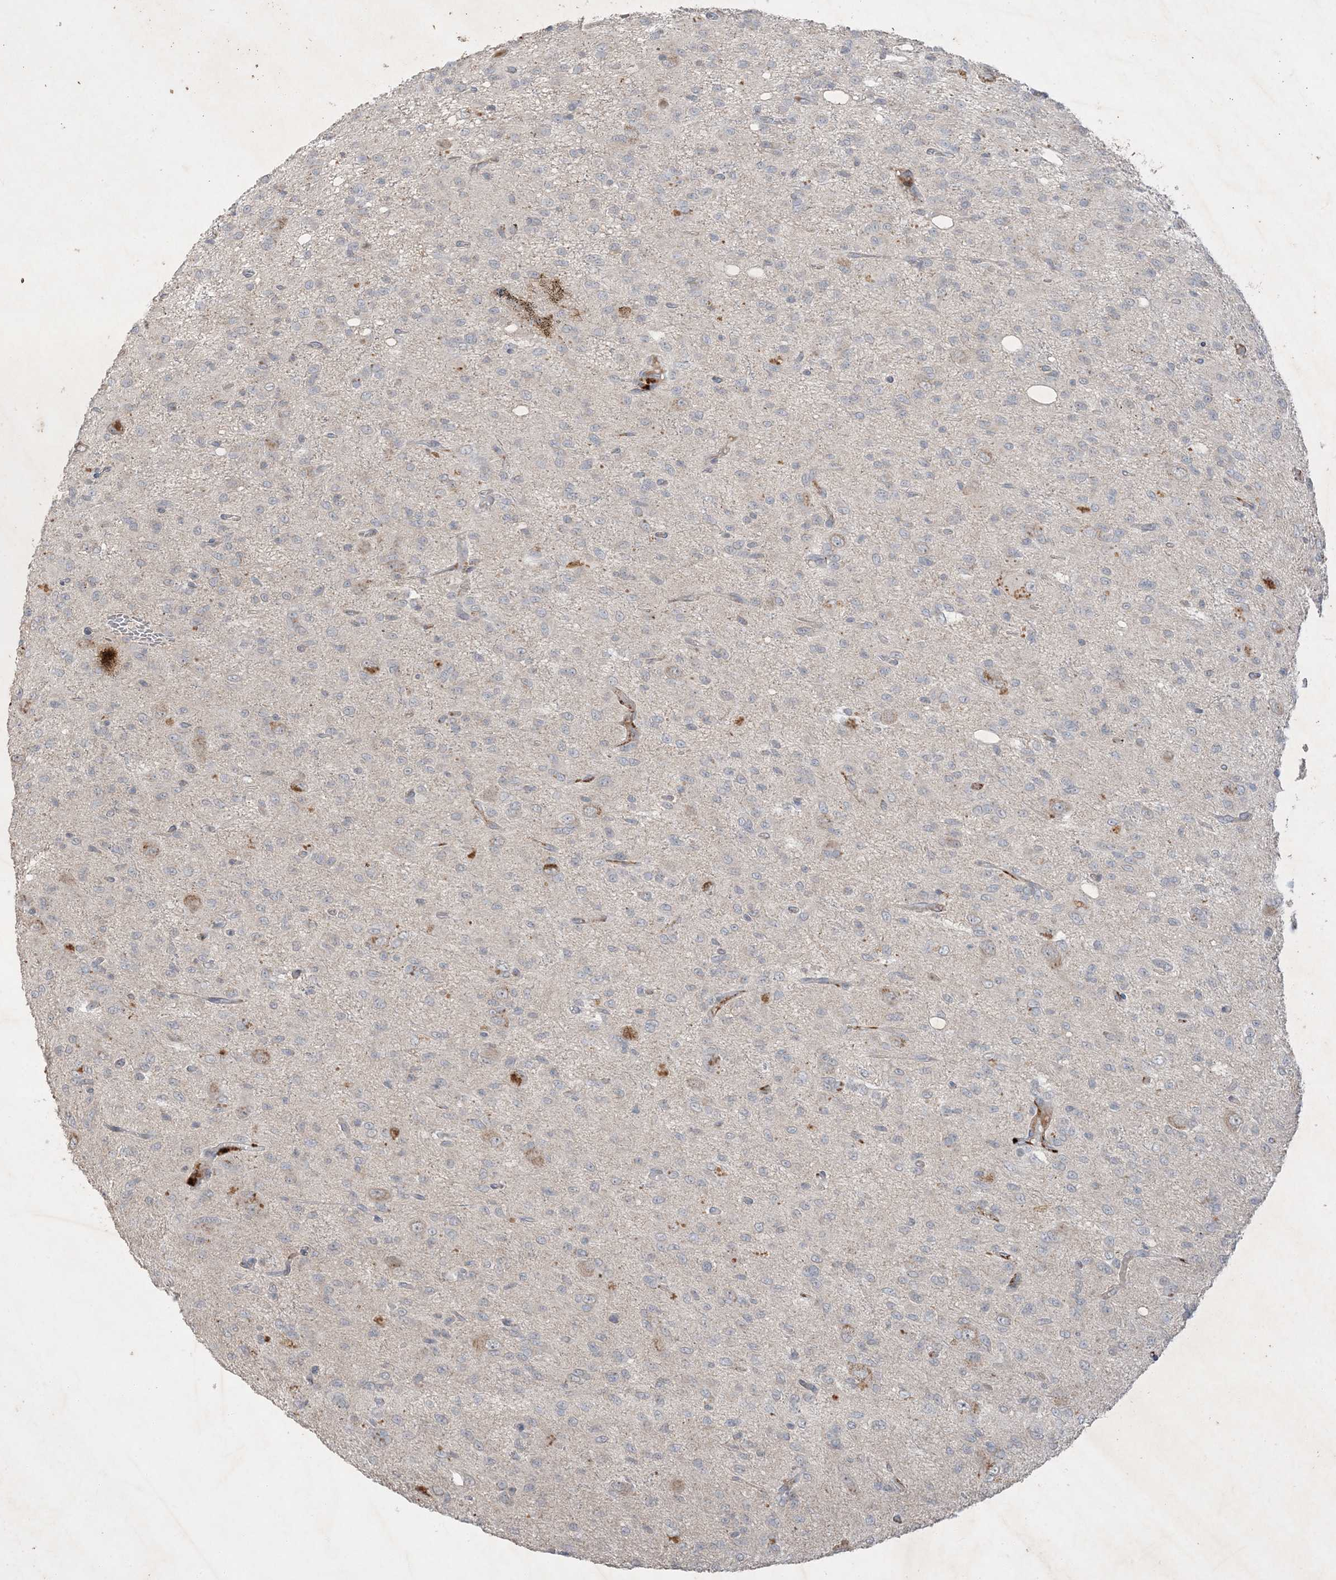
{"staining": {"intensity": "negative", "quantity": "none", "location": "none"}, "tissue": "glioma", "cell_type": "Tumor cells", "image_type": "cancer", "snomed": [{"axis": "morphology", "description": "Glioma, malignant, High grade"}, {"axis": "topography", "description": "Brain"}], "caption": "Immunohistochemistry micrograph of malignant high-grade glioma stained for a protein (brown), which displays no positivity in tumor cells.", "gene": "PRSS36", "patient": {"sex": "female", "age": 59}}